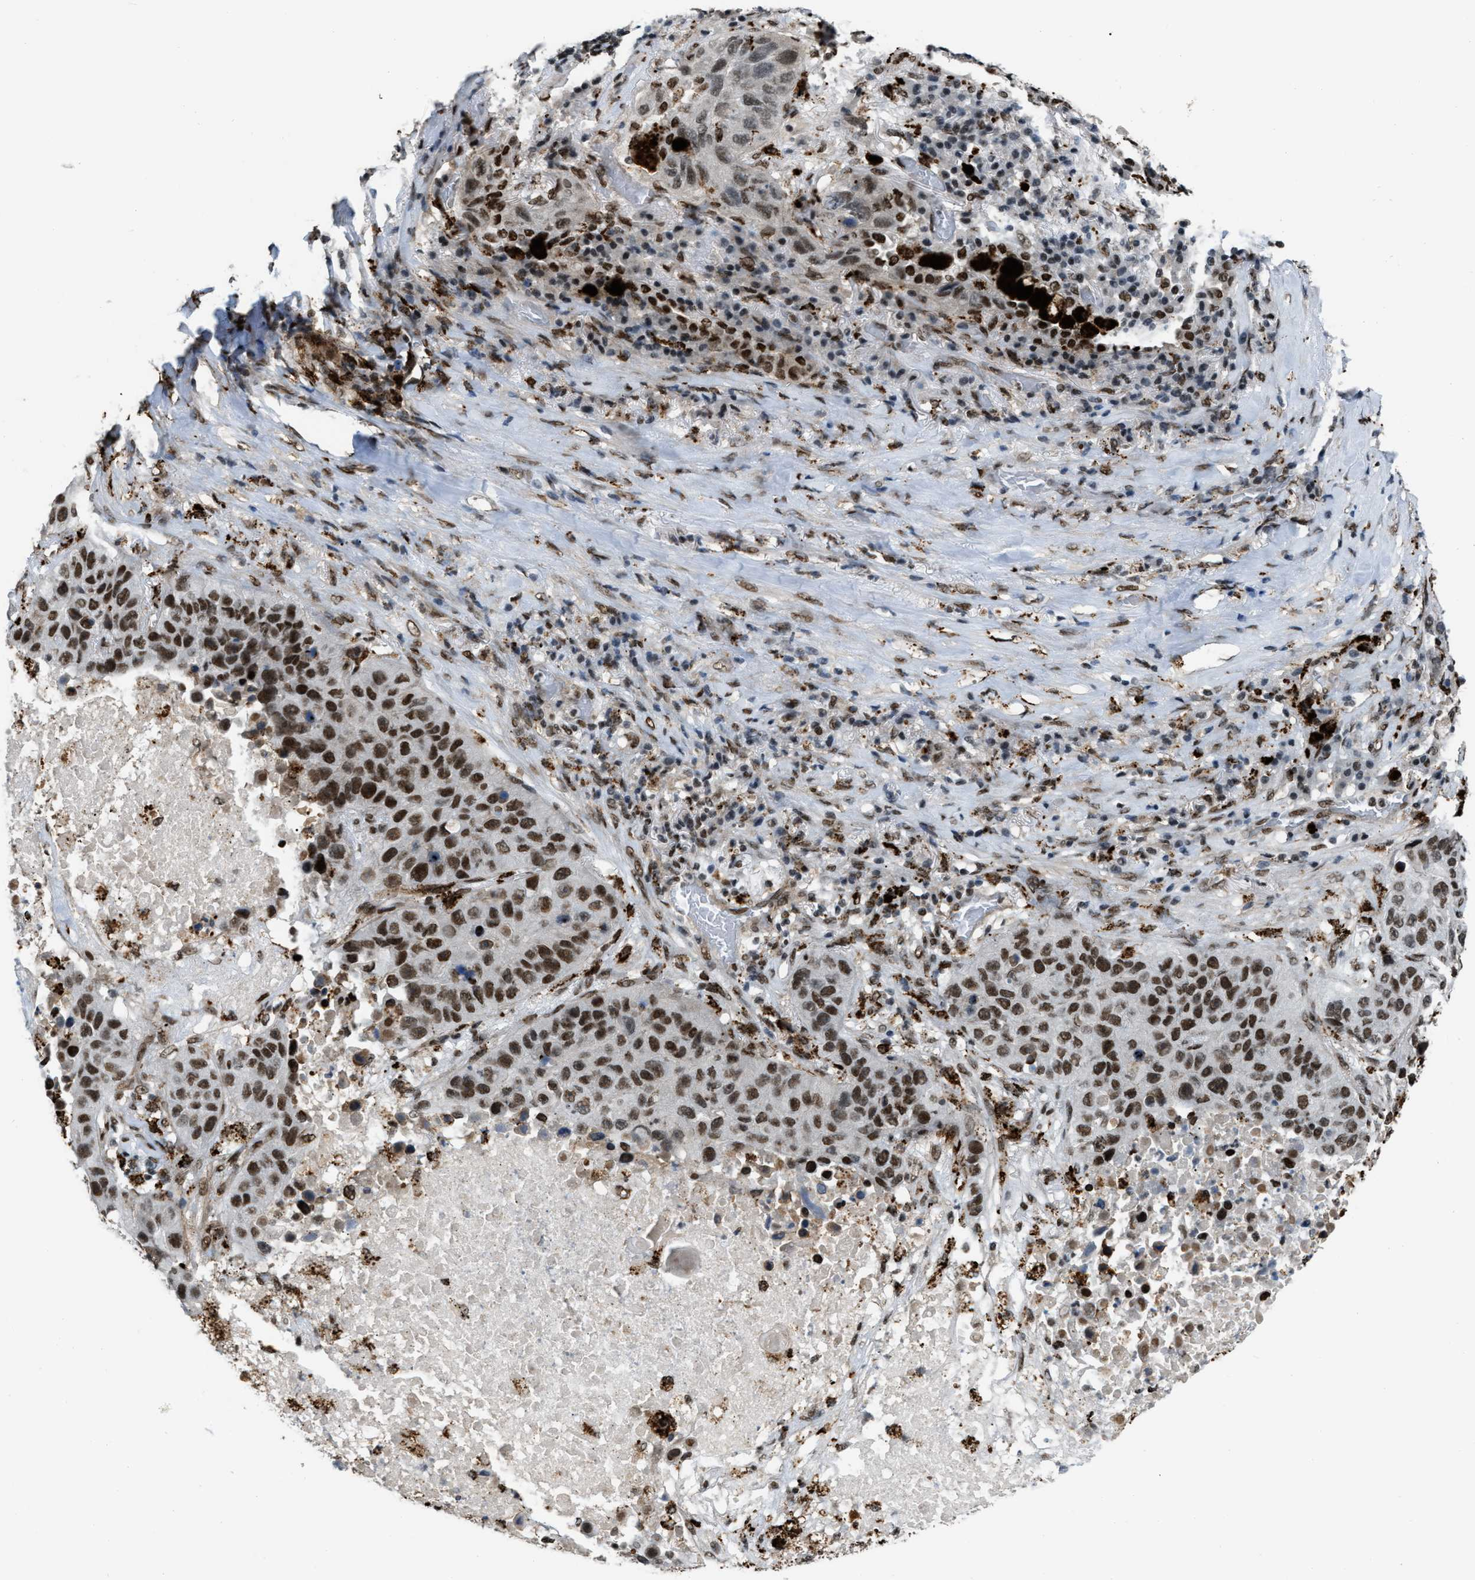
{"staining": {"intensity": "strong", "quantity": ">75%", "location": "nuclear"}, "tissue": "lung cancer", "cell_type": "Tumor cells", "image_type": "cancer", "snomed": [{"axis": "morphology", "description": "Squamous cell carcinoma, NOS"}, {"axis": "topography", "description": "Lung"}], "caption": "Protein expression analysis of human lung squamous cell carcinoma reveals strong nuclear expression in approximately >75% of tumor cells.", "gene": "NUMA1", "patient": {"sex": "male", "age": 57}}